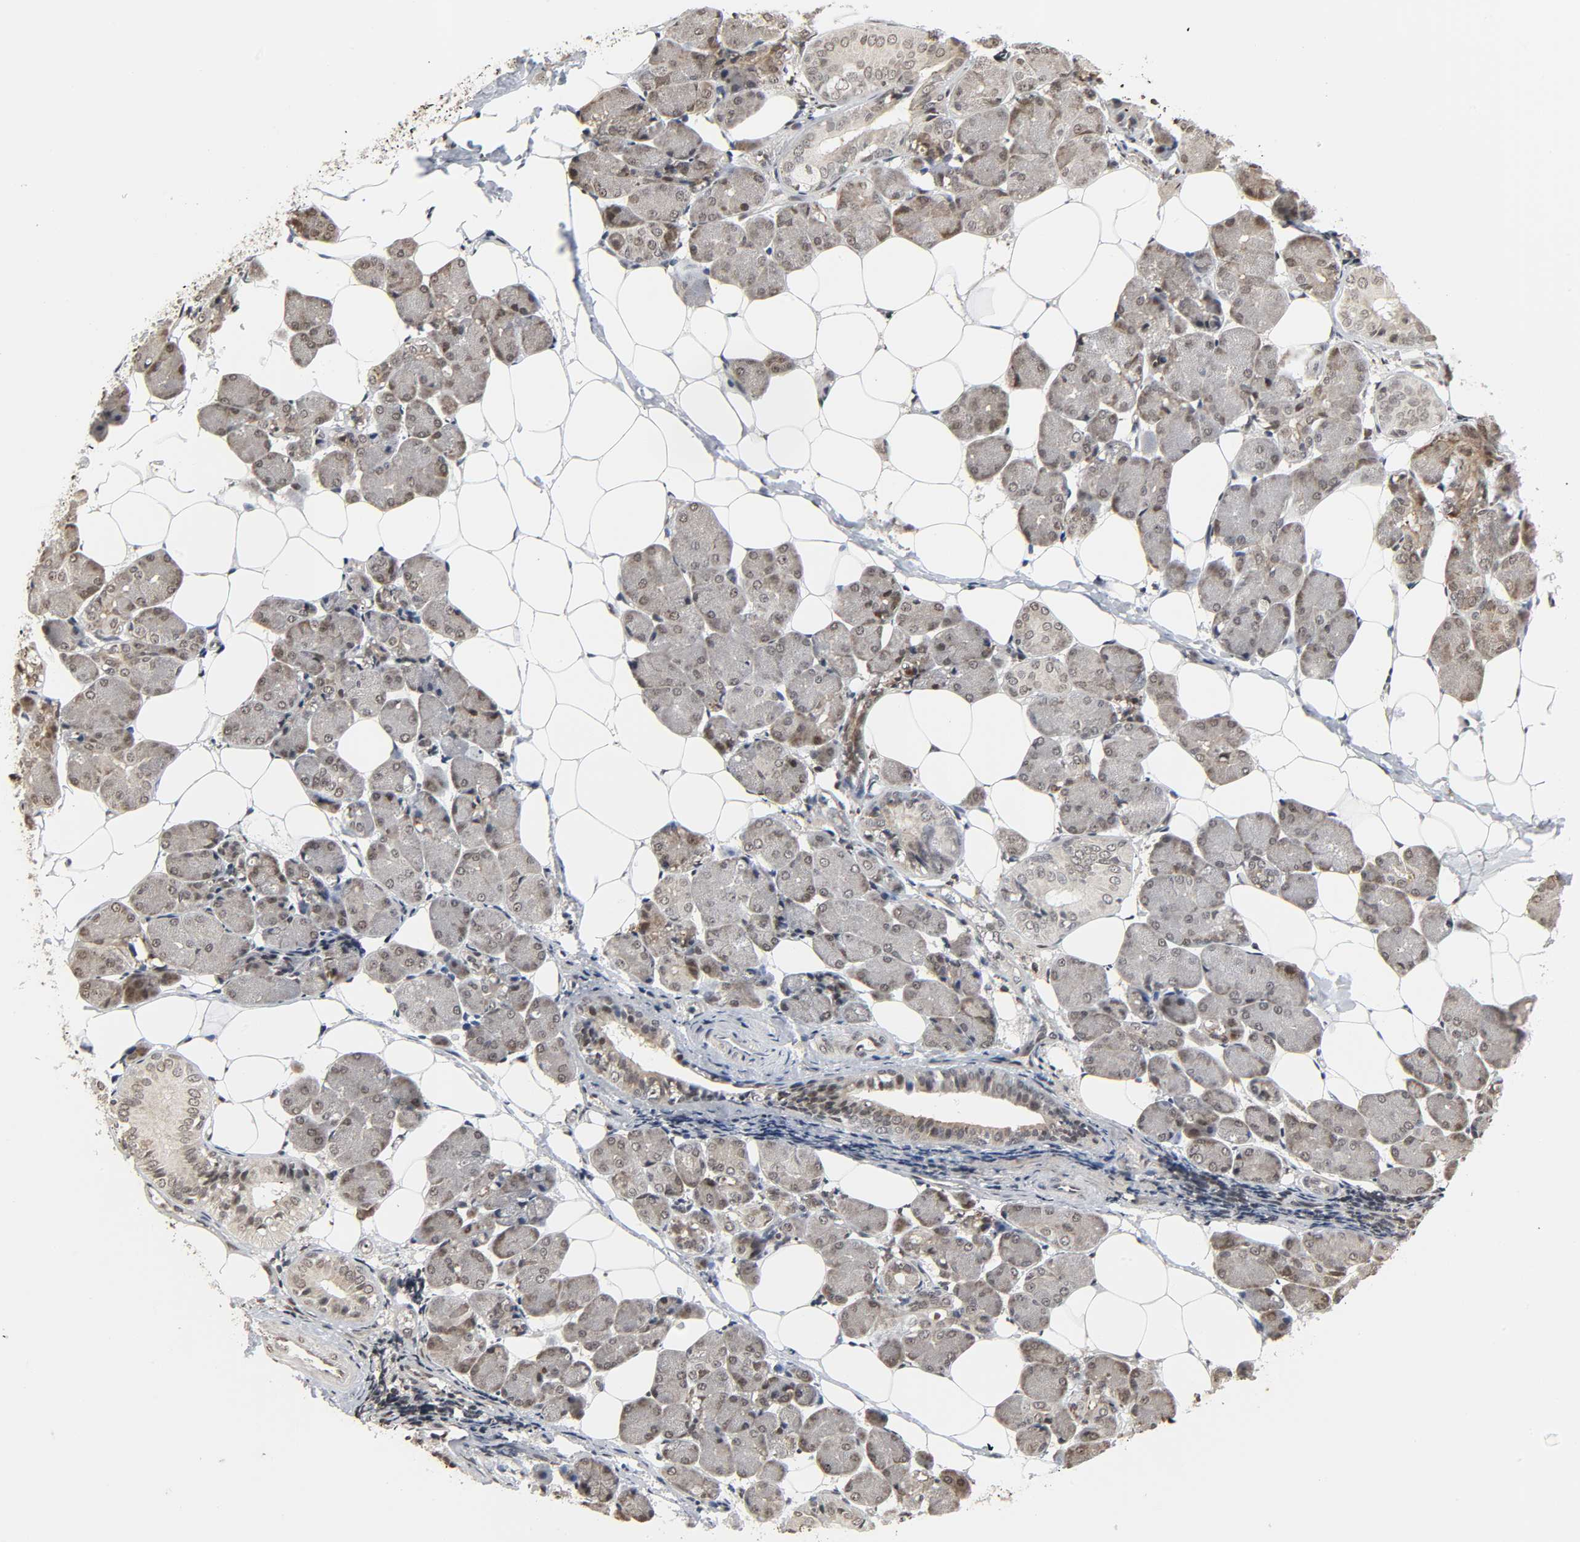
{"staining": {"intensity": "moderate", "quantity": "25%-75%", "location": "nuclear"}, "tissue": "salivary gland", "cell_type": "Glandular cells", "image_type": "normal", "snomed": [{"axis": "morphology", "description": "Normal tissue, NOS"}, {"axis": "morphology", "description": "Adenoma, NOS"}, {"axis": "topography", "description": "Salivary gland"}], "caption": "Immunohistochemistry (IHC) photomicrograph of benign salivary gland: human salivary gland stained using IHC demonstrates medium levels of moderate protein expression localized specifically in the nuclear of glandular cells, appearing as a nuclear brown color.", "gene": "XRCC1", "patient": {"sex": "female", "age": 32}}